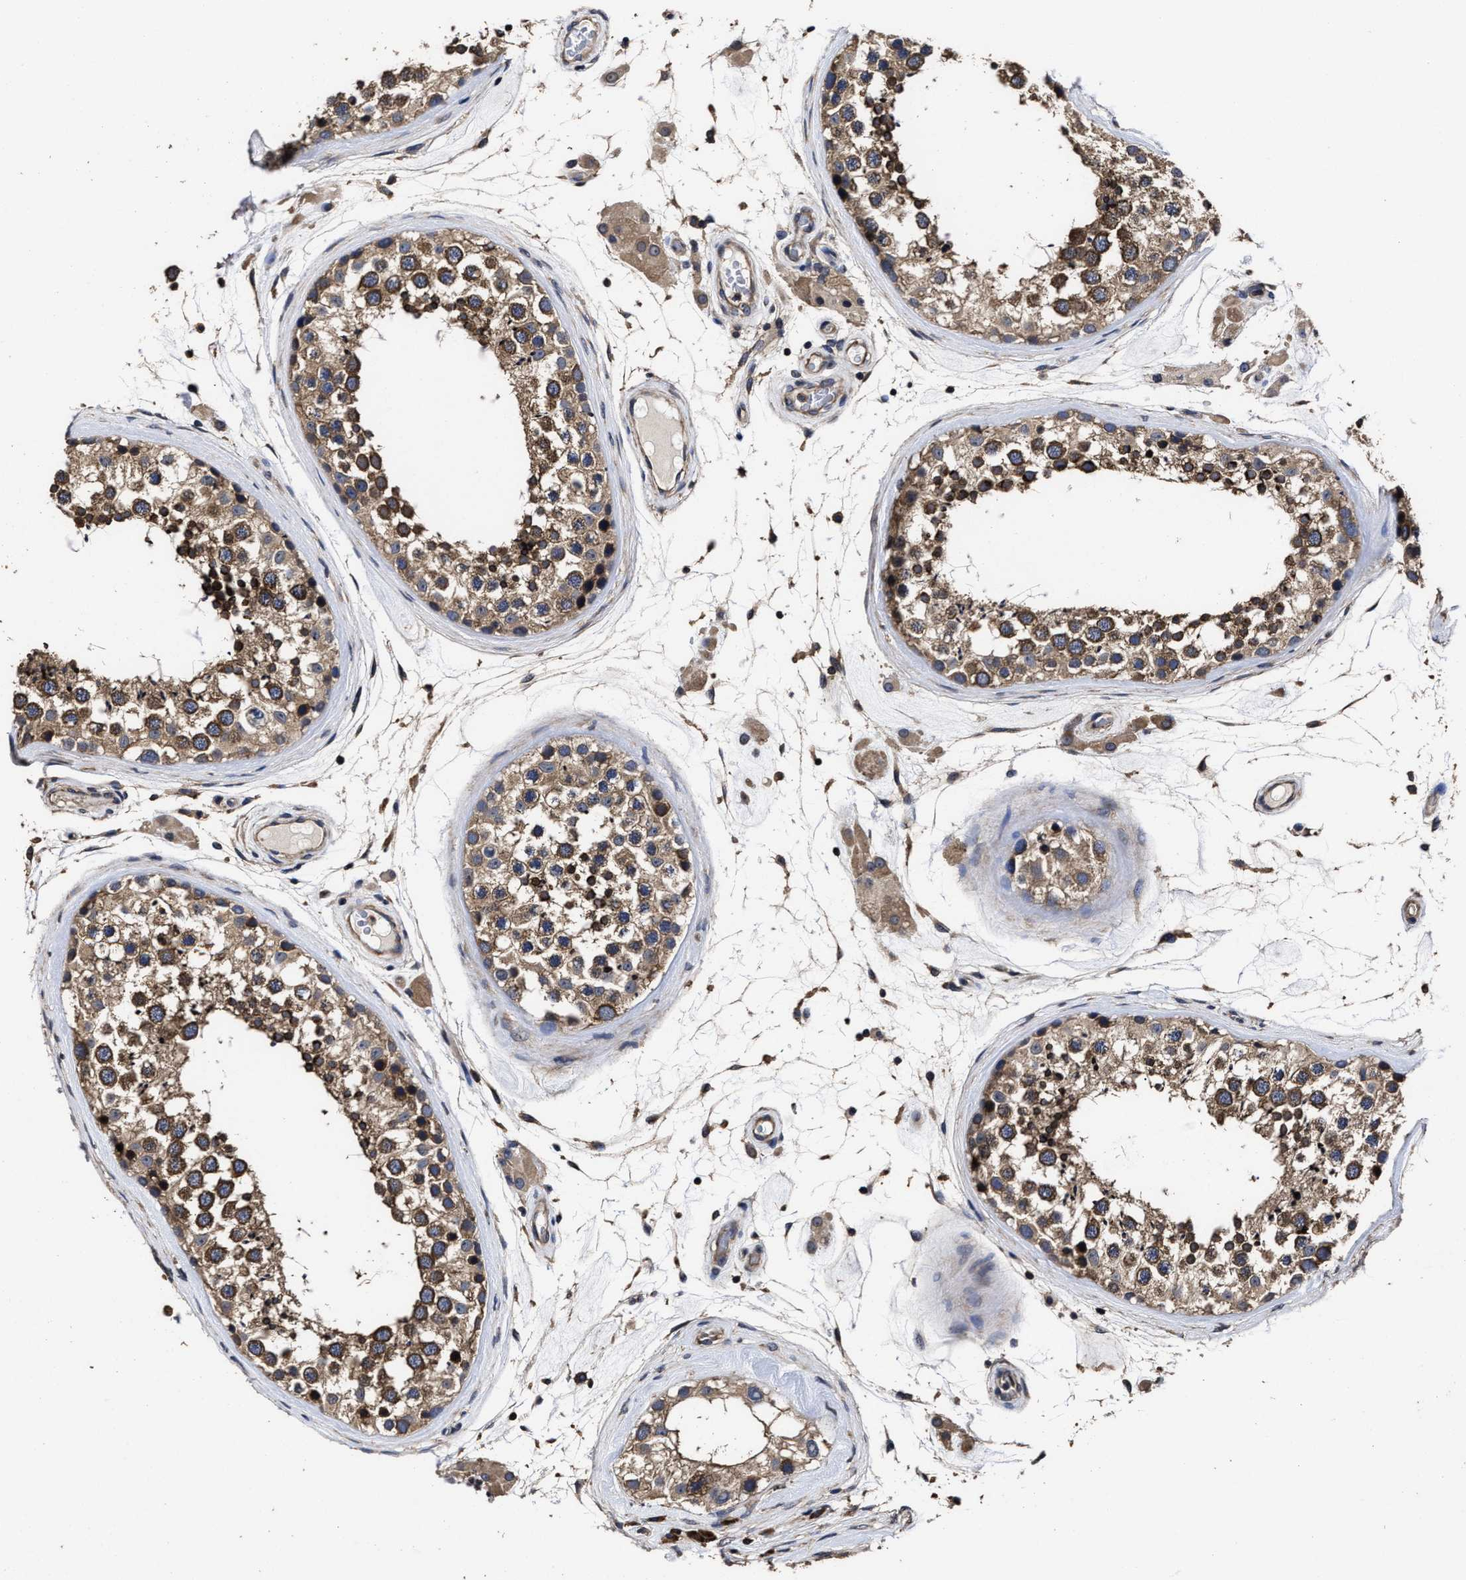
{"staining": {"intensity": "moderate", "quantity": ">75%", "location": "cytoplasmic/membranous"}, "tissue": "testis", "cell_type": "Cells in seminiferous ducts", "image_type": "normal", "snomed": [{"axis": "morphology", "description": "Normal tissue, NOS"}, {"axis": "topography", "description": "Testis"}], "caption": "An IHC photomicrograph of unremarkable tissue is shown. Protein staining in brown highlights moderate cytoplasmic/membranous positivity in testis within cells in seminiferous ducts. (DAB IHC, brown staining for protein, blue staining for nuclei).", "gene": "AVEN", "patient": {"sex": "male", "age": 46}}